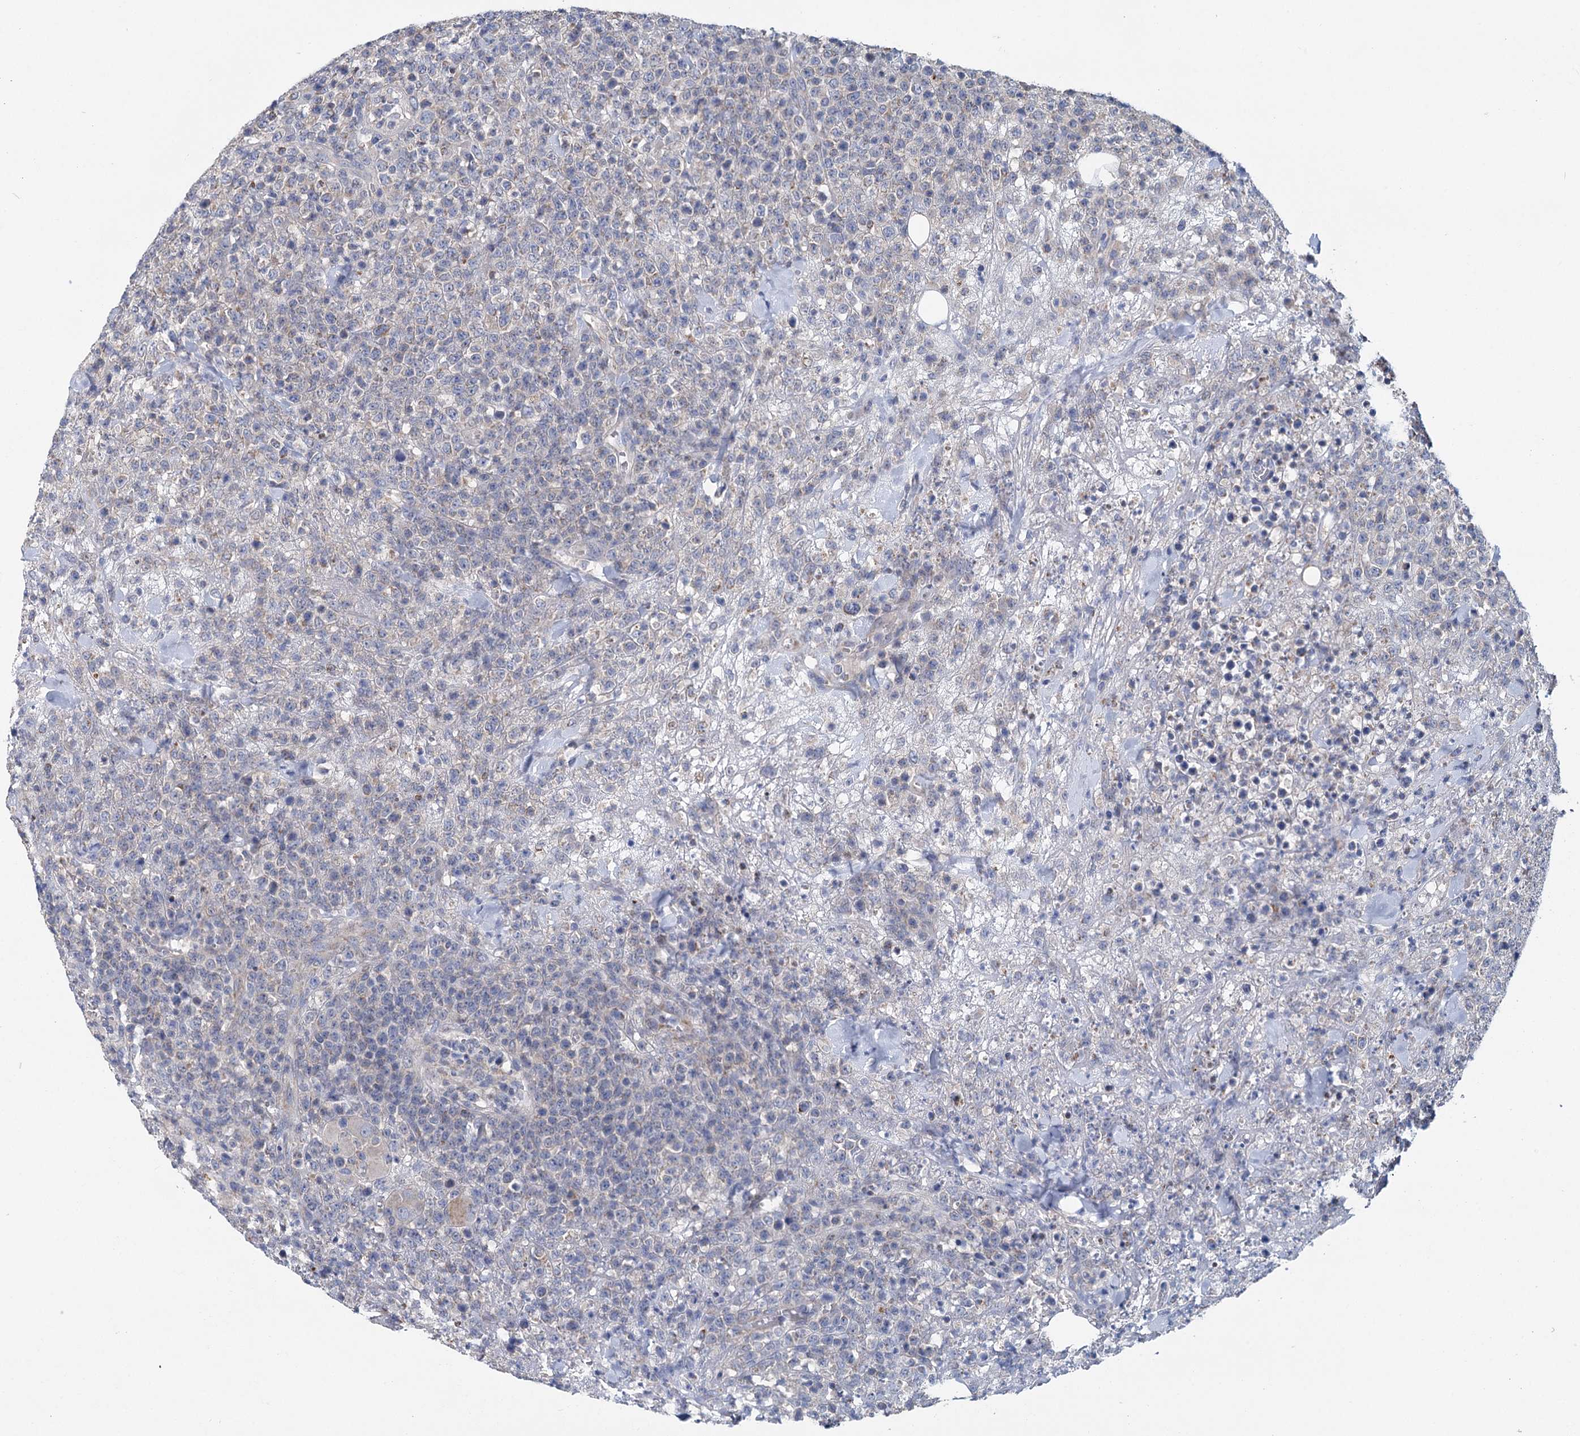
{"staining": {"intensity": "negative", "quantity": "none", "location": "none"}, "tissue": "lymphoma", "cell_type": "Tumor cells", "image_type": "cancer", "snomed": [{"axis": "morphology", "description": "Malignant lymphoma, non-Hodgkin's type, High grade"}, {"axis": "topography", "description": "Colon"}], "caption": "An immunohistochemistry histopathology image of high-grade malignant lymphoma, non-Hodgkin's type is shown. There is no staining in tumor cells of high-grade malignant lymphoma, non-Hodgkin's type. (Stains: DAB immunohistochemistry with hematoxylin counter stain, Microscopy: brightfield microscopy at high magnification).", "gene": "ANKRD16", "patient": {"sex": "female", "age": 53}}